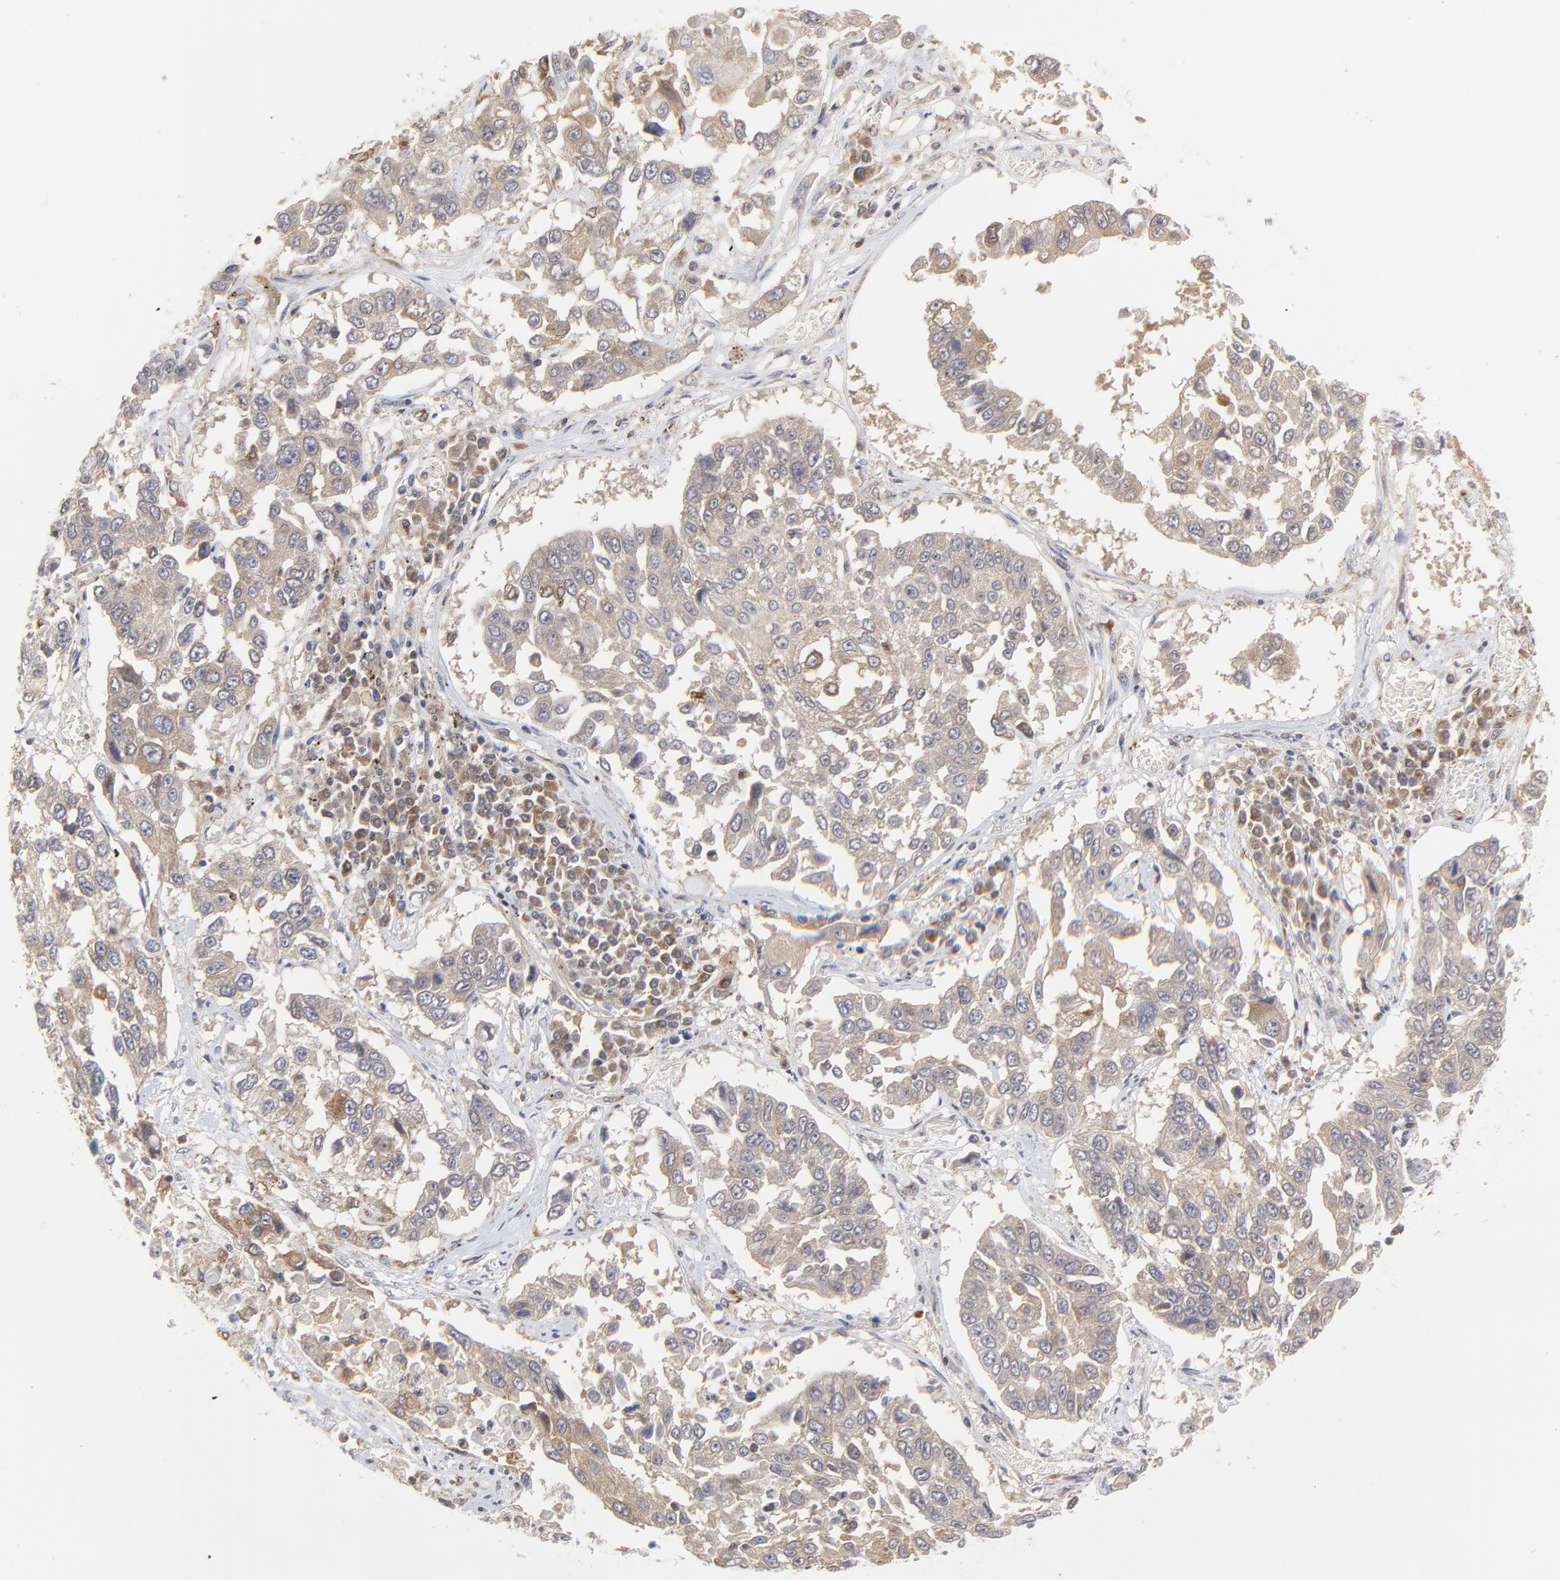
{"staining": {"intensity": "moderate", "quantity": ">75%", "location": "cytoplasmic/membranous"}, "tissue": "lung cancer", "cell_type": "Tumor cells", "image_type": "cancer", "snomed": [{"axis": "morphology", "description": "Squamous cell carcinoma, NOS"}, {"axis": "topography", "description": "Lung"}], "caption": "There is medium levels of moderate cytoplasmic/membranous expression in tumor cells of lung squamous cell carcinoma, as demonstrated by immunohistochemical staining (brown color).", "gene": "RAB9A", "patient": {"sex": "male", "age": 71}}